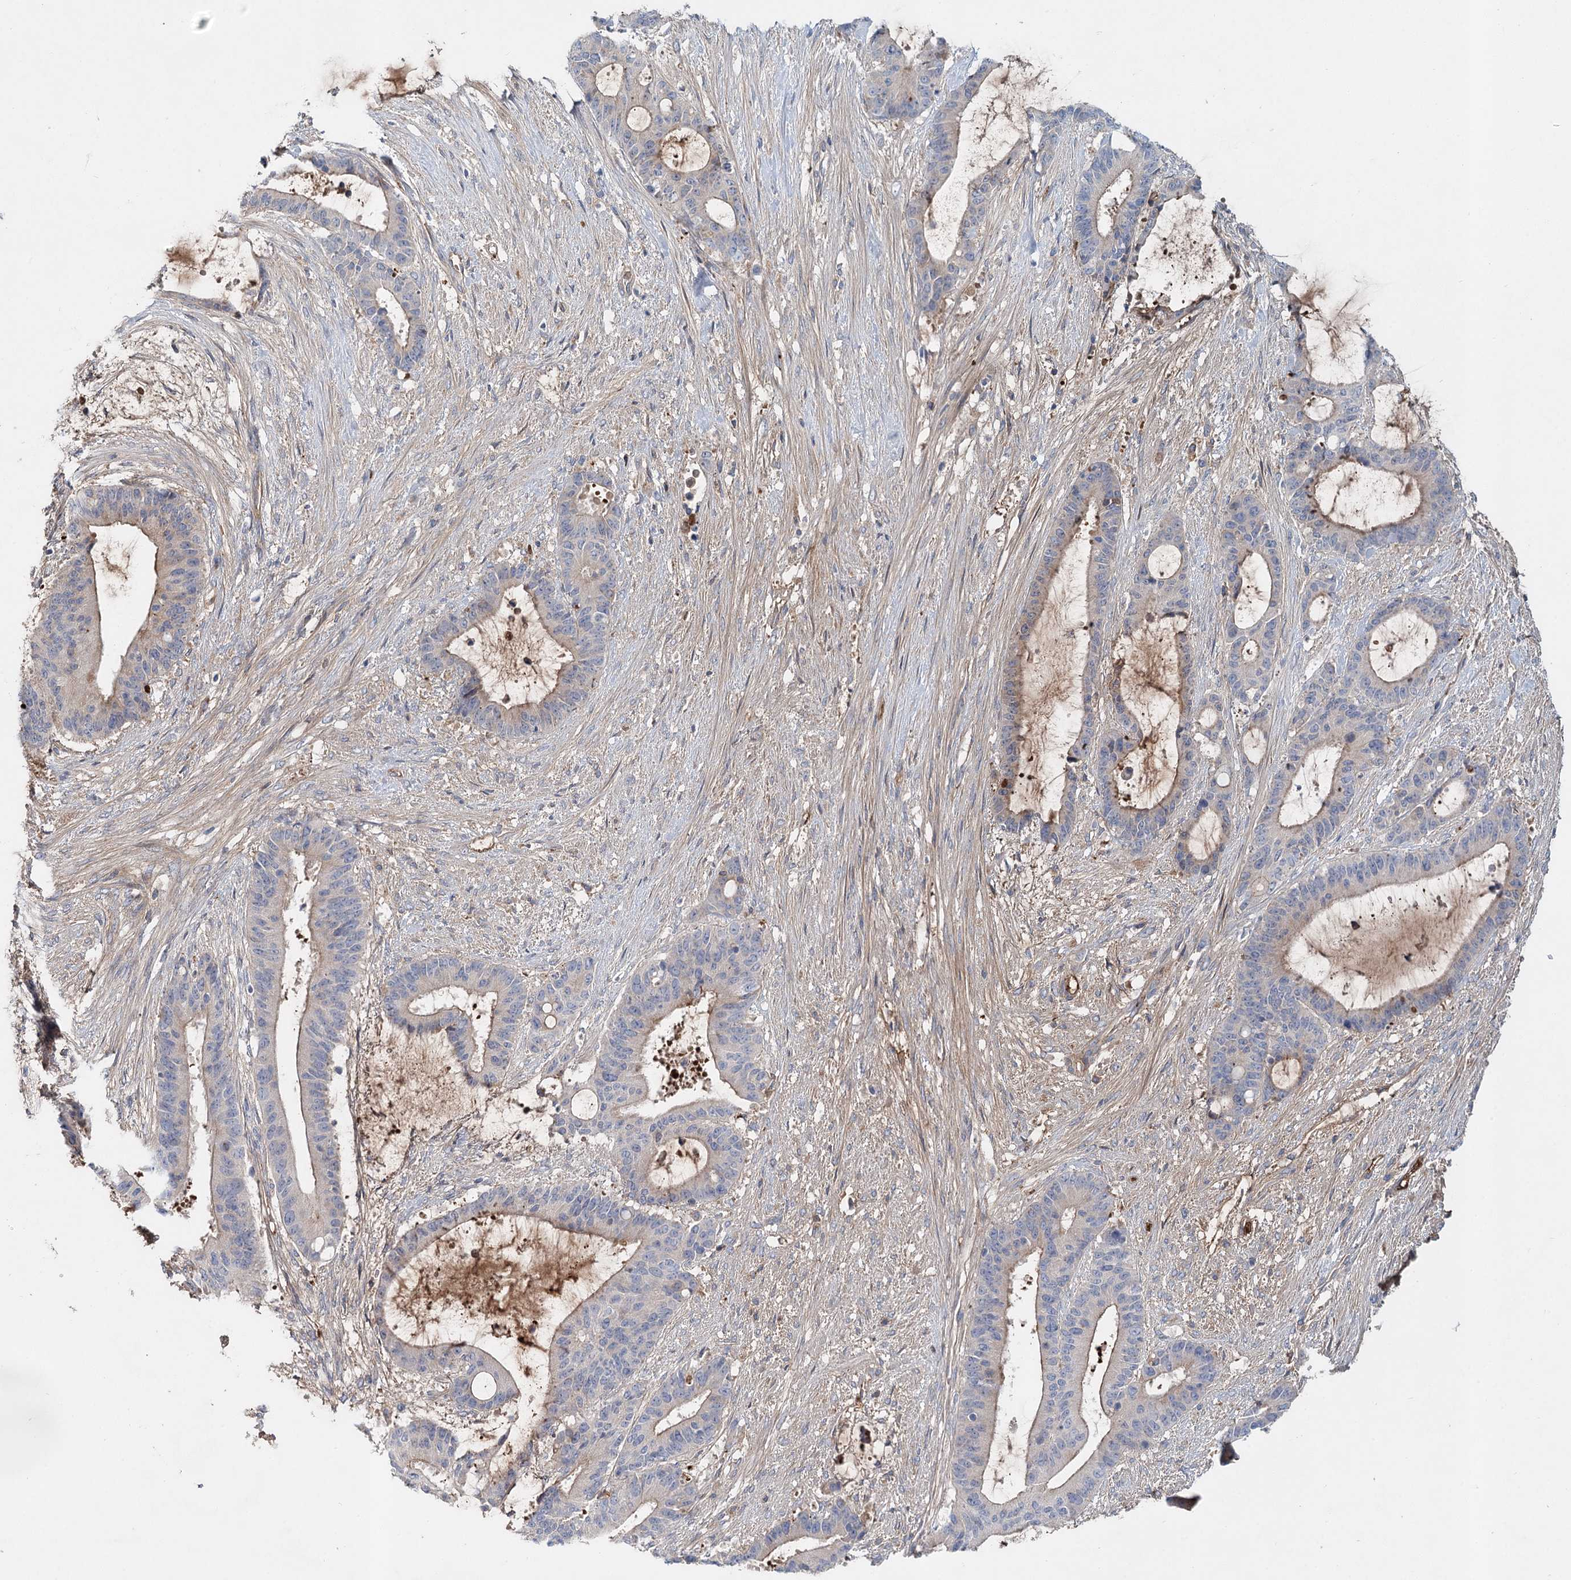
{"staining": {"intensity": "weak", "quantity": "<25%", "location": "cytoplasmic/membranous"}, "tissue": "liver cancer", "cell_type": "Tumor cells", "image_type": "cancer", "snomed": [{"axis": "morphology", "description": "Normal tissue, NOS"}, {"axis": "morphology", "description": "Cholangiocarcinoma"}, {"axis": "topography", "description": "Liver"}, {"axis": "topography", "description": "Peripheral nerve tissue"}], "caption": "Immunohistochemistry (IHC) histopathology image of liver cancer stained for a protein (brown), which displays no expression in tumor cells.", "gene": "ALKBH8", "patient": {"sex": "female", "age": 73}}